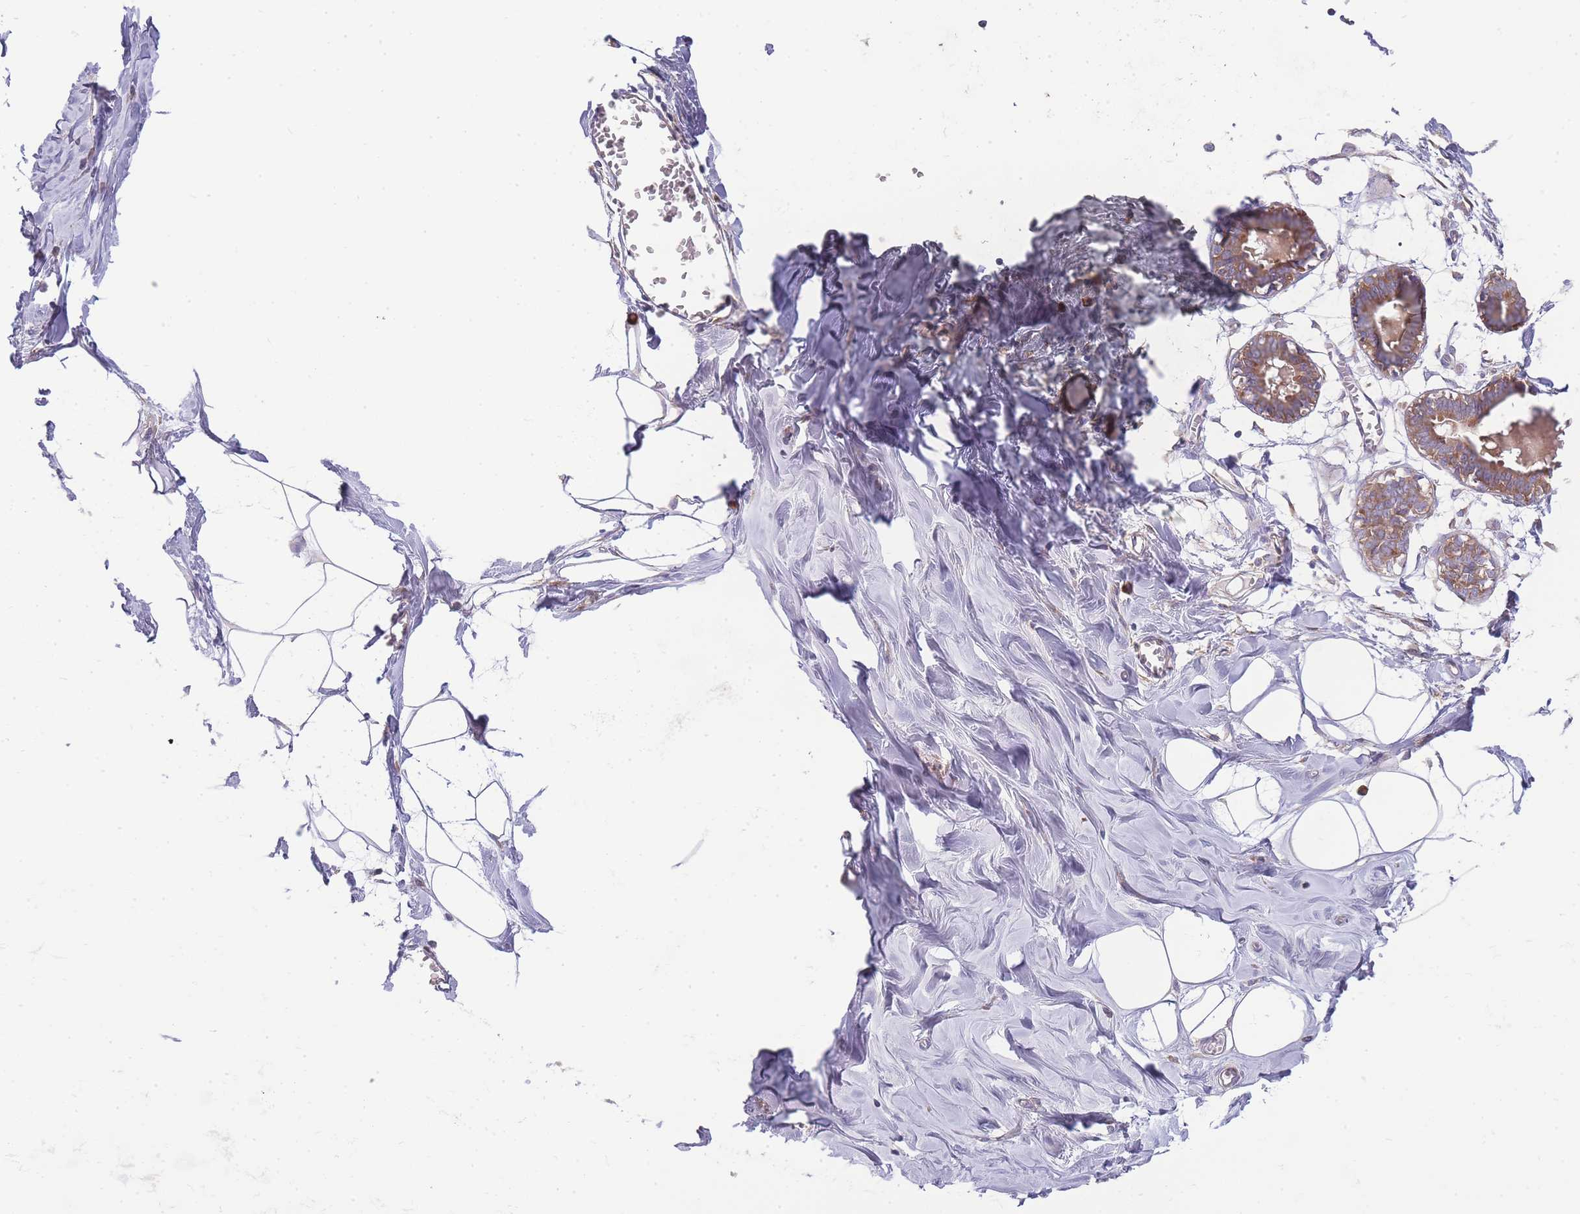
{"staining": {"intensity": "negative", "quantity": "none", "location": "none"}, "tissue": "breast", "cell_type": "Adipocytes", "image_type": "normal", "snomed": [{"axis": "morphology", "description": "Normal tissue, NOS"}, {"axis": "topography", "description": "Breast"}], "caption": "Adipocytes show no significant protein positivity in benign breast. Brightfield microscopy of IHC stained with DAB (brown) and hematoxylin (blue), captured at high magnification.", "gene": "BEX1", "patient": {"sex": "female", "age": 27}}